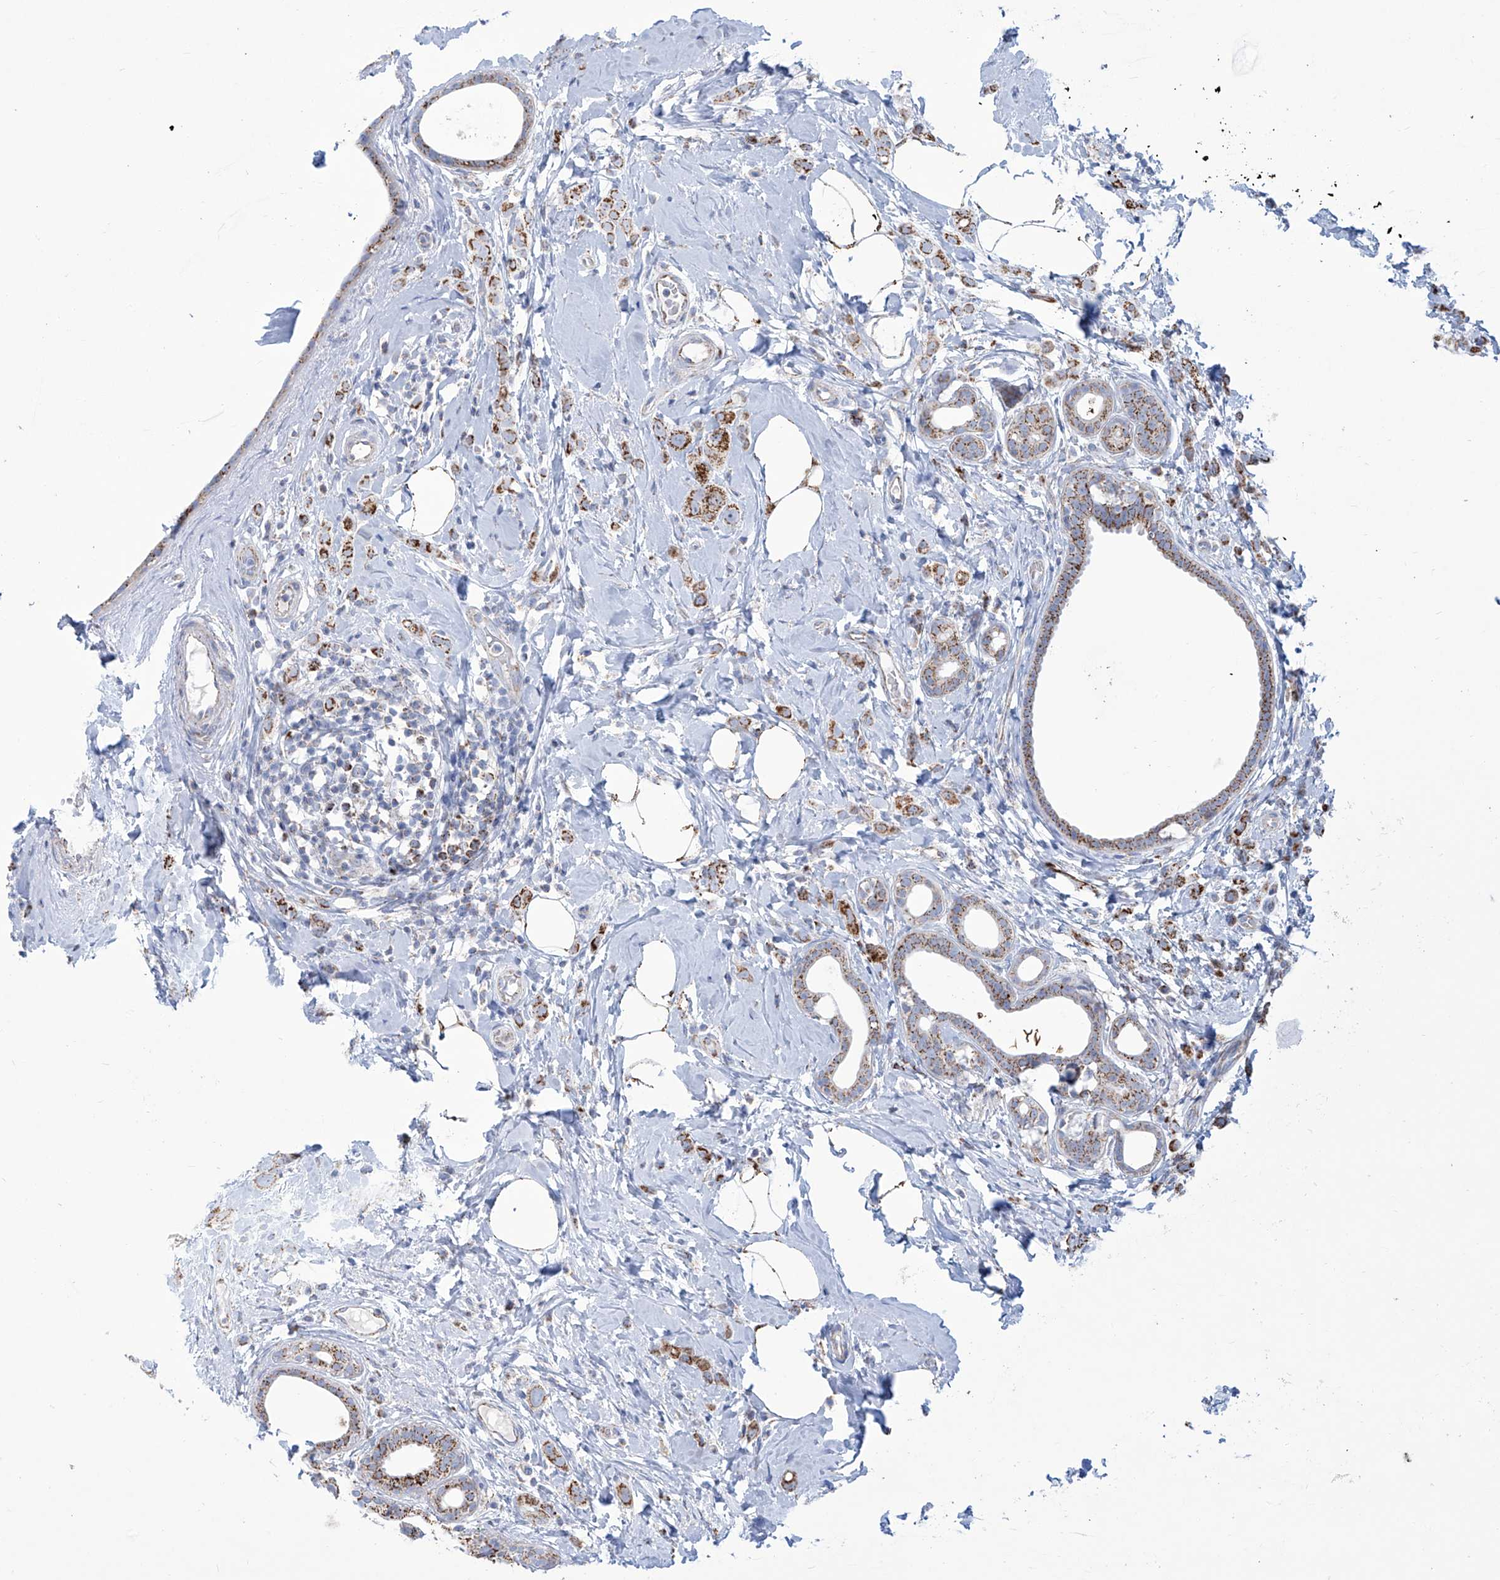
{"staining": {"intensity": "strong", "quantity": ">75%", "location": "cytoplasmic/membranous"}, "tissue": "breast cancer", "cell_type": "Tumor cells", "image_type": "cancer", "snomed": [{"axis": "morphology", "description": "Lobular carcinoma"}, {"axis": "topography", "description": "Breast"}], "caption": "An image showing strong cytoplasmic/membranous positivity in about >75% of tumor cells in lobular carcinoma (breast), as visualized by brown immunohistochemical staining.", "gene": "ALDH6A1", "patient": {"sex": "female", "age": 47}}